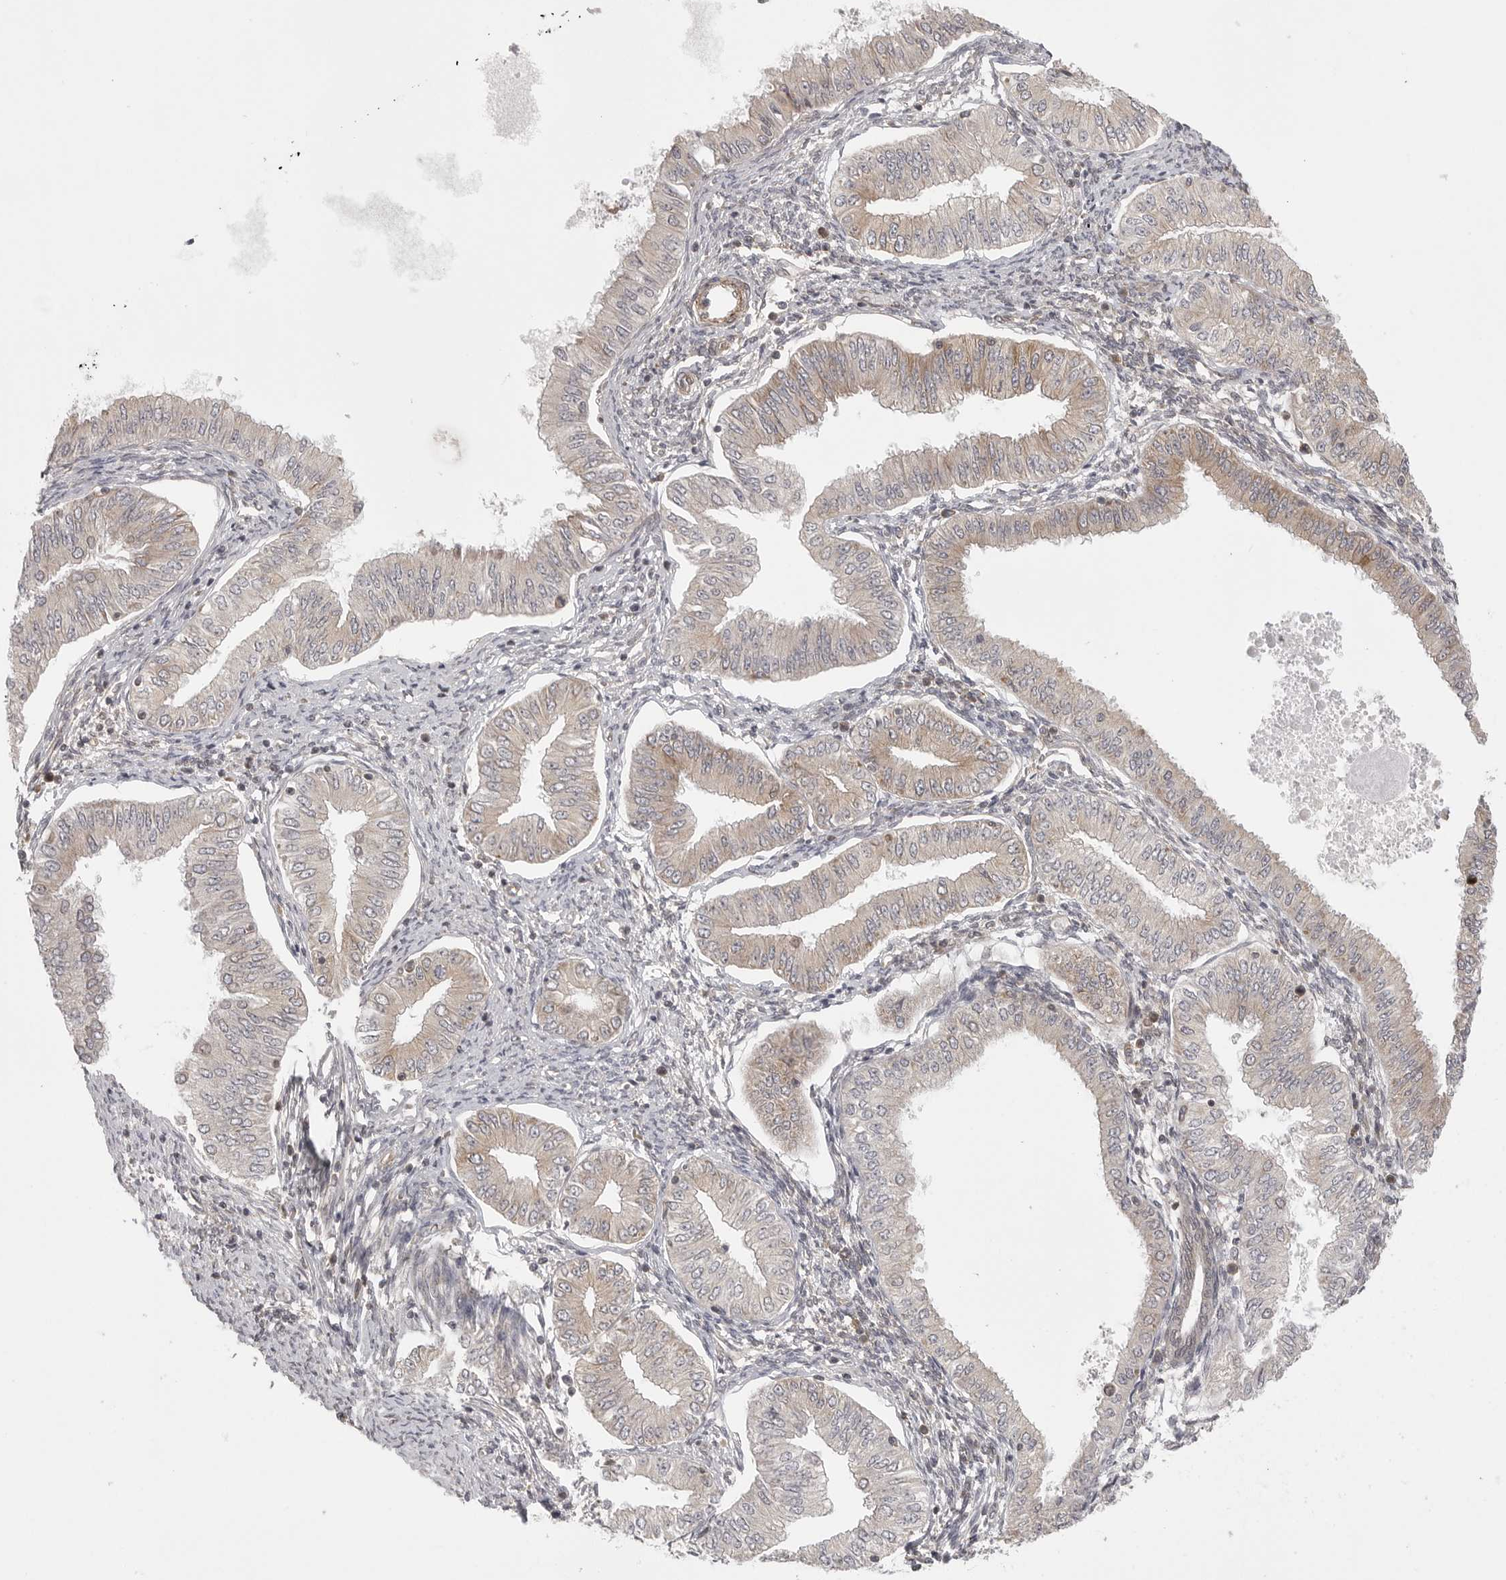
{"staining": {"intensity": "weak", "quantity": "25%-75%", "location": "cytoplasmic/membranous"}, "tissue": "endometrial cancer", "cell_type": "Tumor cells", "image_type": "cancer", "snomed": [{"axis": "morphology", "description": "Normal tissue, NOS"}, {"axis": "morphology", "description": "Adenocarcinoma, NOS"}, {"axis": "topography", "description": "Endometrium"}], "caption": "Immunohistochemistry (DAB (3,3'-diaminobenzidine)) staining of adenocarcinoma (endometrial) displays weak cytoplasmic/membranous protein expression in about 25%-75% of tumor cells. Immunohistochemistry (ihc) stains the protein of interest in brown and the nuclei are stained blue.", "gene": "CERS2", "patient": {"sex": "female", "age": 53}}